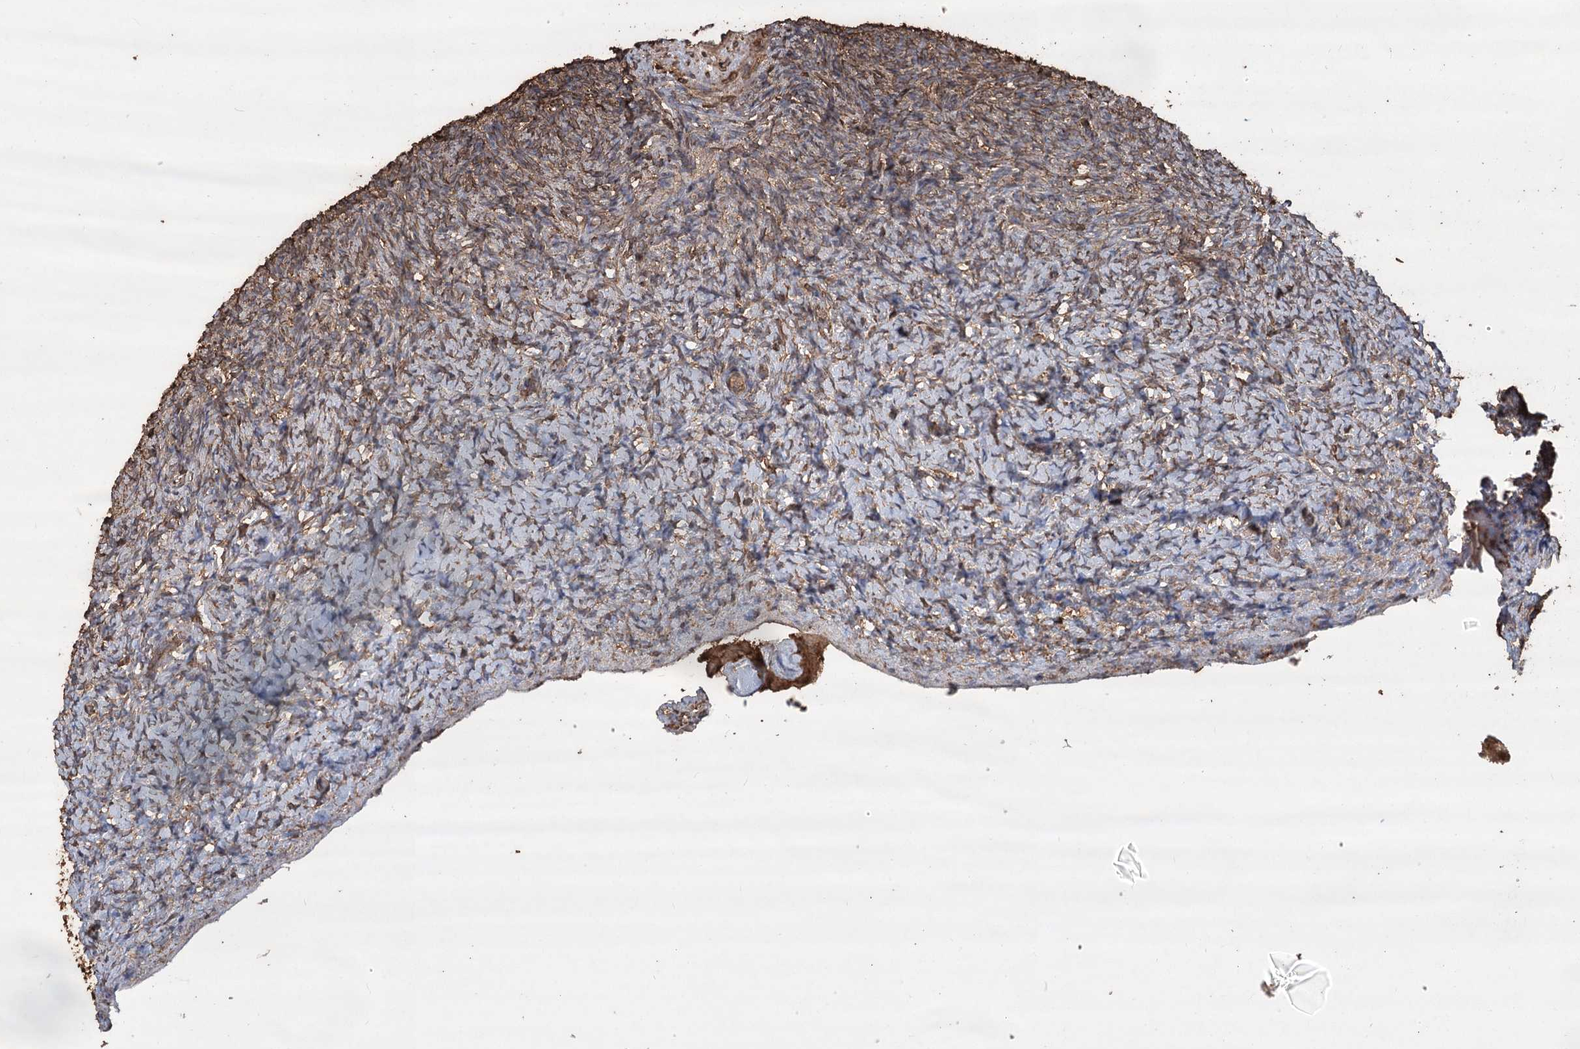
{"staining": {"intensity": "moderate", "quantity": "25%-75%", "location": "cytoplasmic/membranous"}, "tissue": "ovary", "cell_type": "Ovarian stroma cells", "image_type": "normal", "snomed": [{"axis": "morphology", "description": "Normal tissue, NOS"}, {"axis": "topography", "description": "Ovary"}], "caption": "Ovary stained with IHC exhibits moderate cytoplasmic/membranous staining in approximately 25%-75% of ovarian stroma cells.", "gene": "PIK3C2A", "patient": {"sex": "female", "age": 34}}